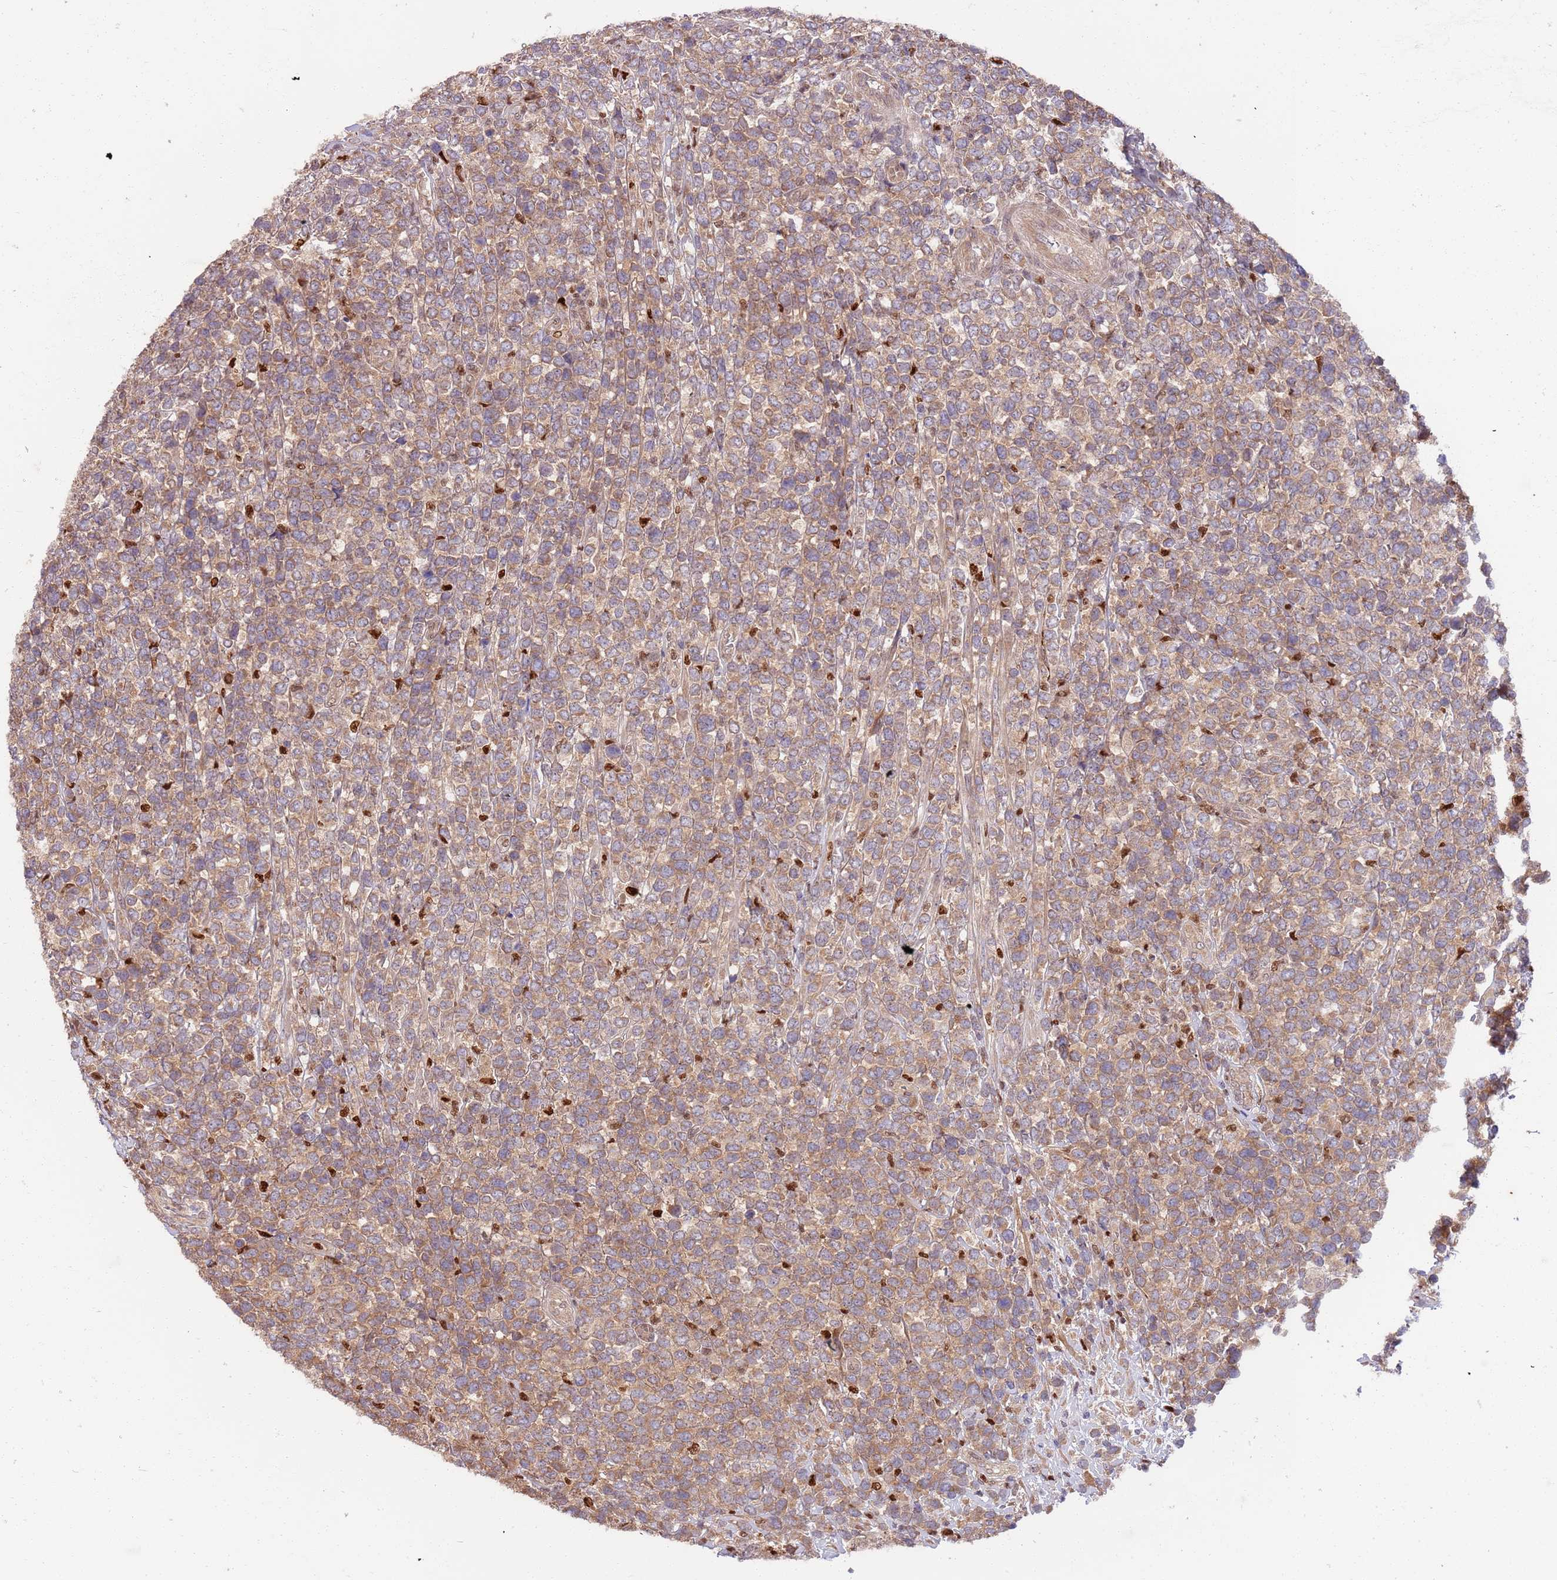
{"staining": {"intensity": "weak", "quantity": ">75%", "location": "cytoplasmic/membranous"}, "tissue": "lymphoma", "cell_type": "Tumor cells", "image_type": "cancer", "snomed": [{"axis": "morphology", "description": "Malignant lymphoma, non-Hodgkin's type, High grade"}, {"axis": "topography", "description": "Soft tissue"}], "caption": "Tumor cells exhibit low levels of weak cytoplasmic/membranous expression in approximately >75% of cells in malignant lymphoma, non-Hodgkin's type (high-grade). (DAB = brown stain, brightfield microscopy at high magnification).", "gene": "OSBP", "patient": {"sex": "female", "age": 56}}